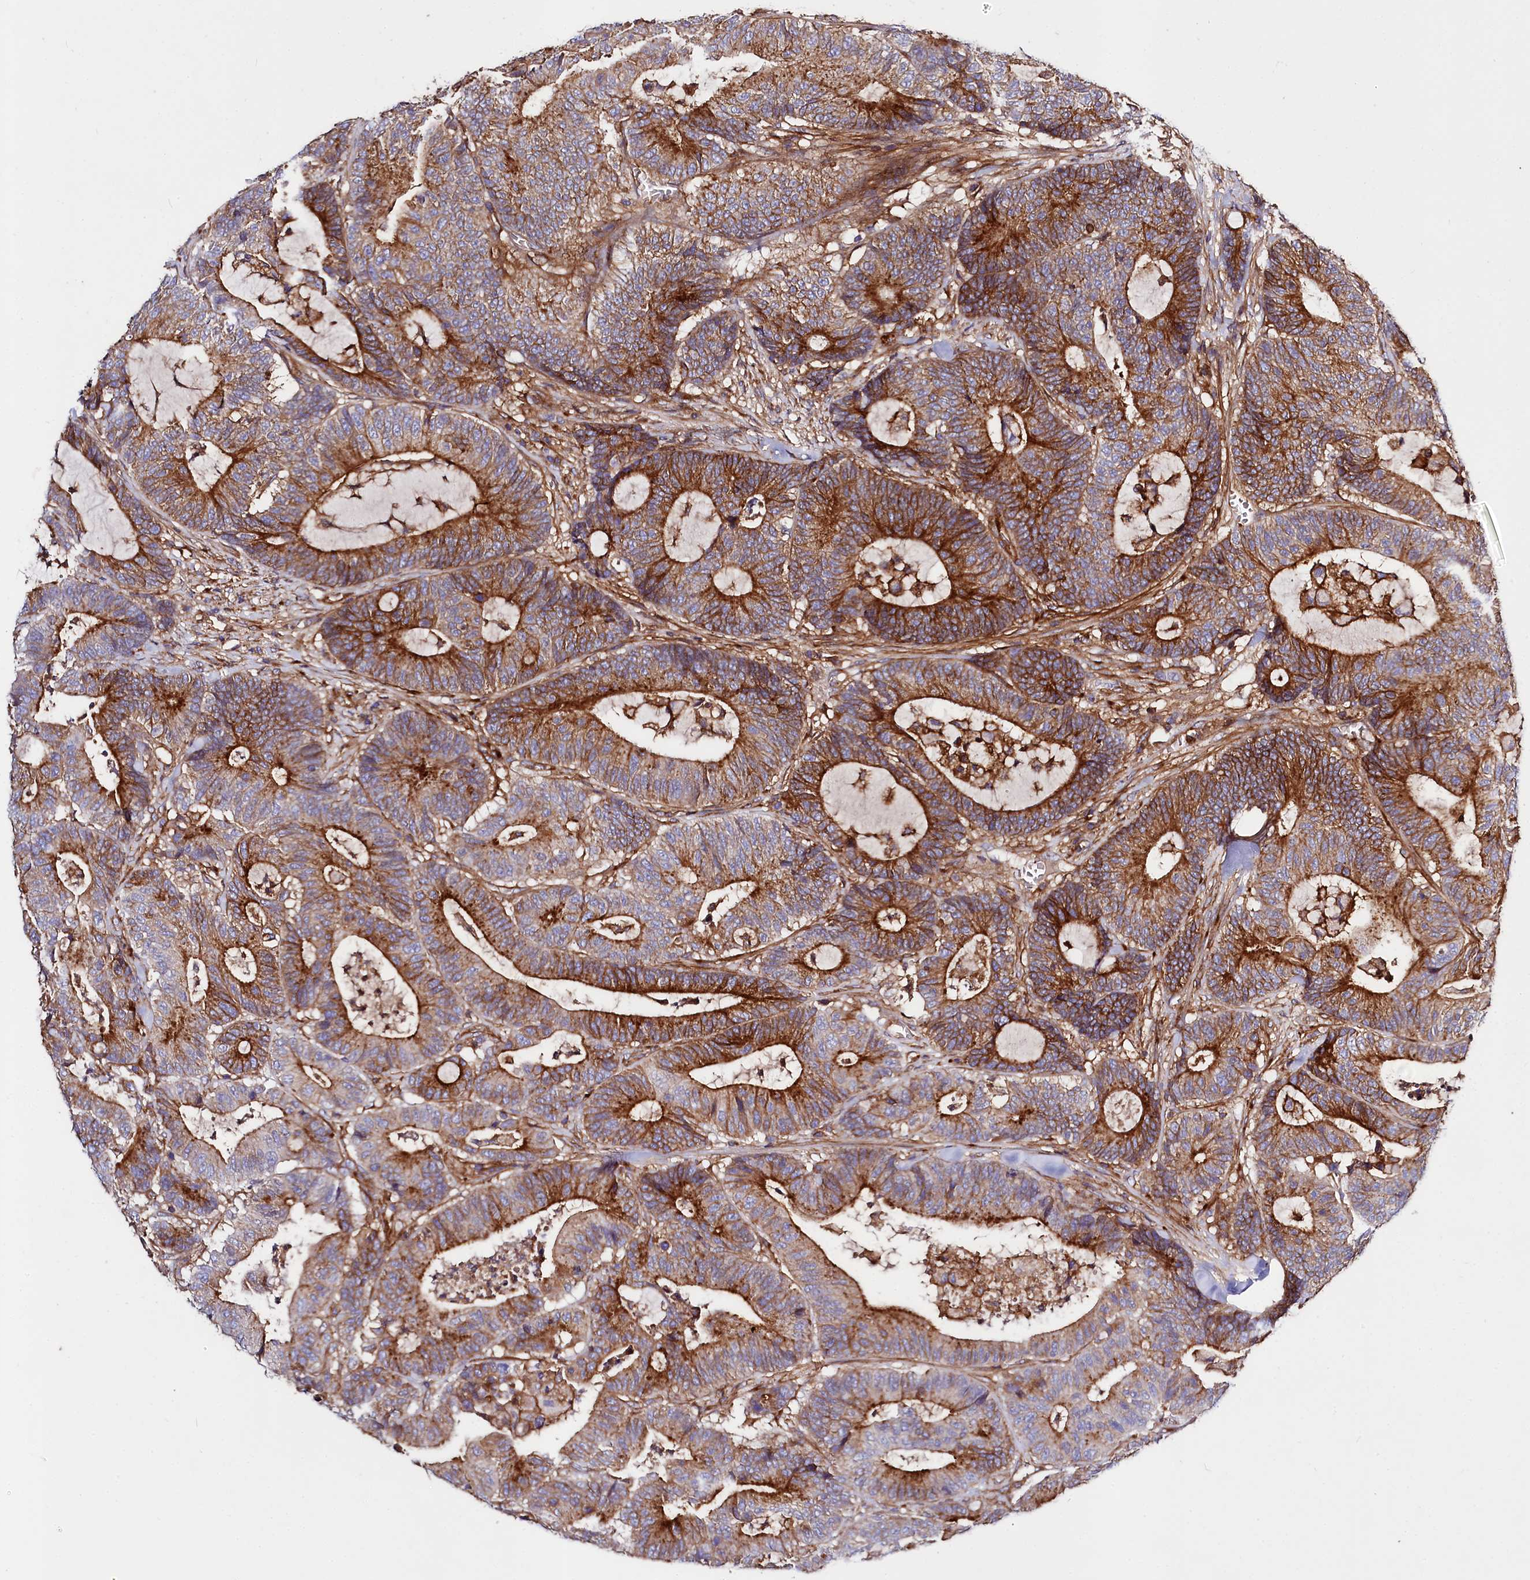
{"staining": {"intensity": "strong", "quantity": ">75%", "location": "cytoplasmic/membranous"}, "tissue": "colorectal cancer", "cell_type": "Tumor cells", "image_type": "cancer", "snomed": [{"axis": "morphology", "description": "Adenocarcinoma, NOS"}, {"axis": "topography", "description": "Colon"}], "caption": "Human colorectal adenocarcinoma stained with a protein marker shows strong staining in tumor cells.", "gene": "ANO6", "patient": {"sex": "female", "age": 84}}